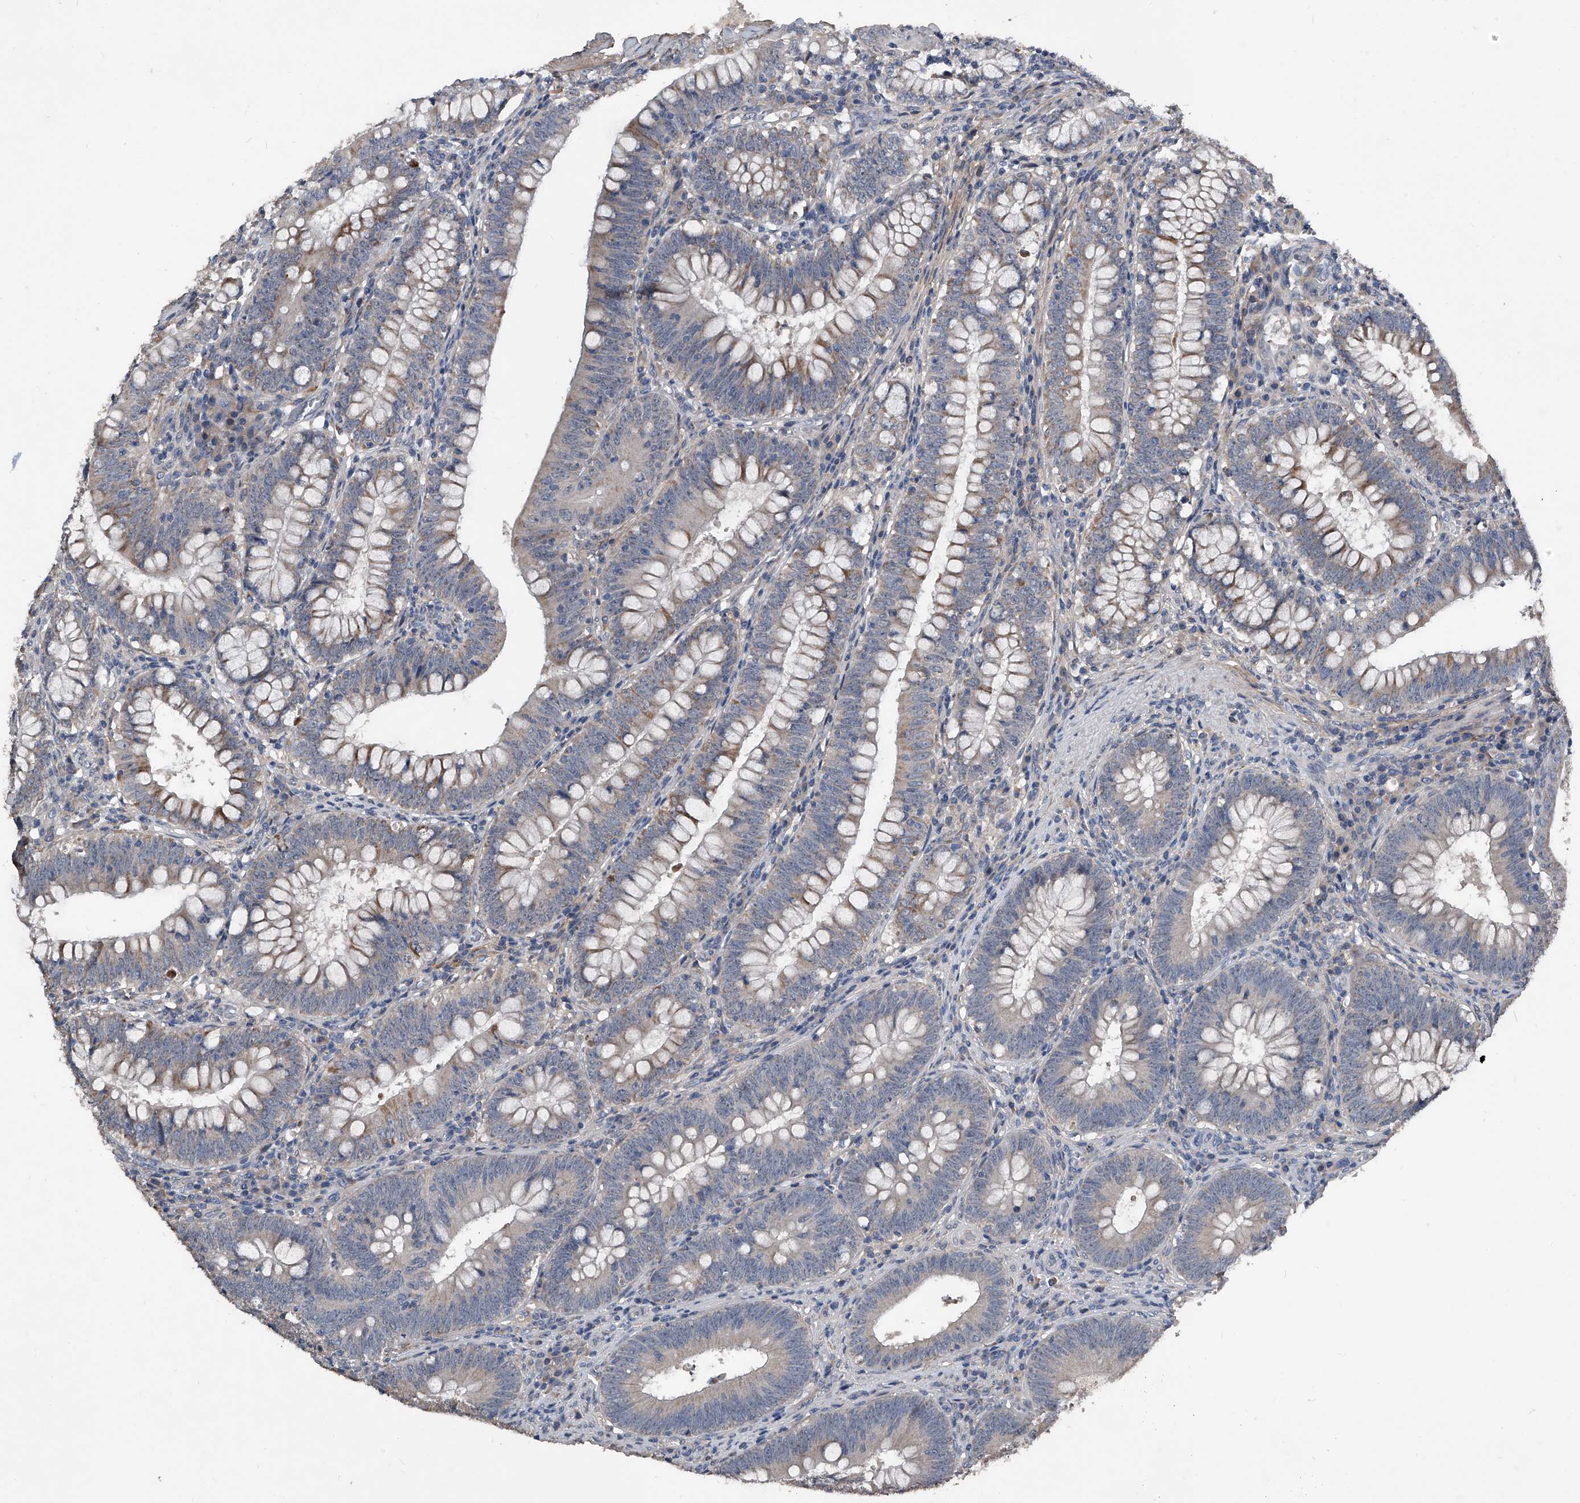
{"staining": {"intensity": "weak", "quantity": "25%-75%", "location": "cytoplasmic/membranous"}, "tissue": "colorectal cancer", "cell_type": "Tumor cells", "image_type": "cancer", "snomed": [{"axis": "morphology", "description": "Normal tissue, NOS"}, {"axis": "topography", "description": "Colon"}], "caption": "Immunohistochemical staining of human colorectal cancer shows low levels of weak cytoplasmic/membranous protein staining in about 25%-75% of tumor cells.", "gene": "PHACTR1", "patient": {"sex": "female", "age": 82}}